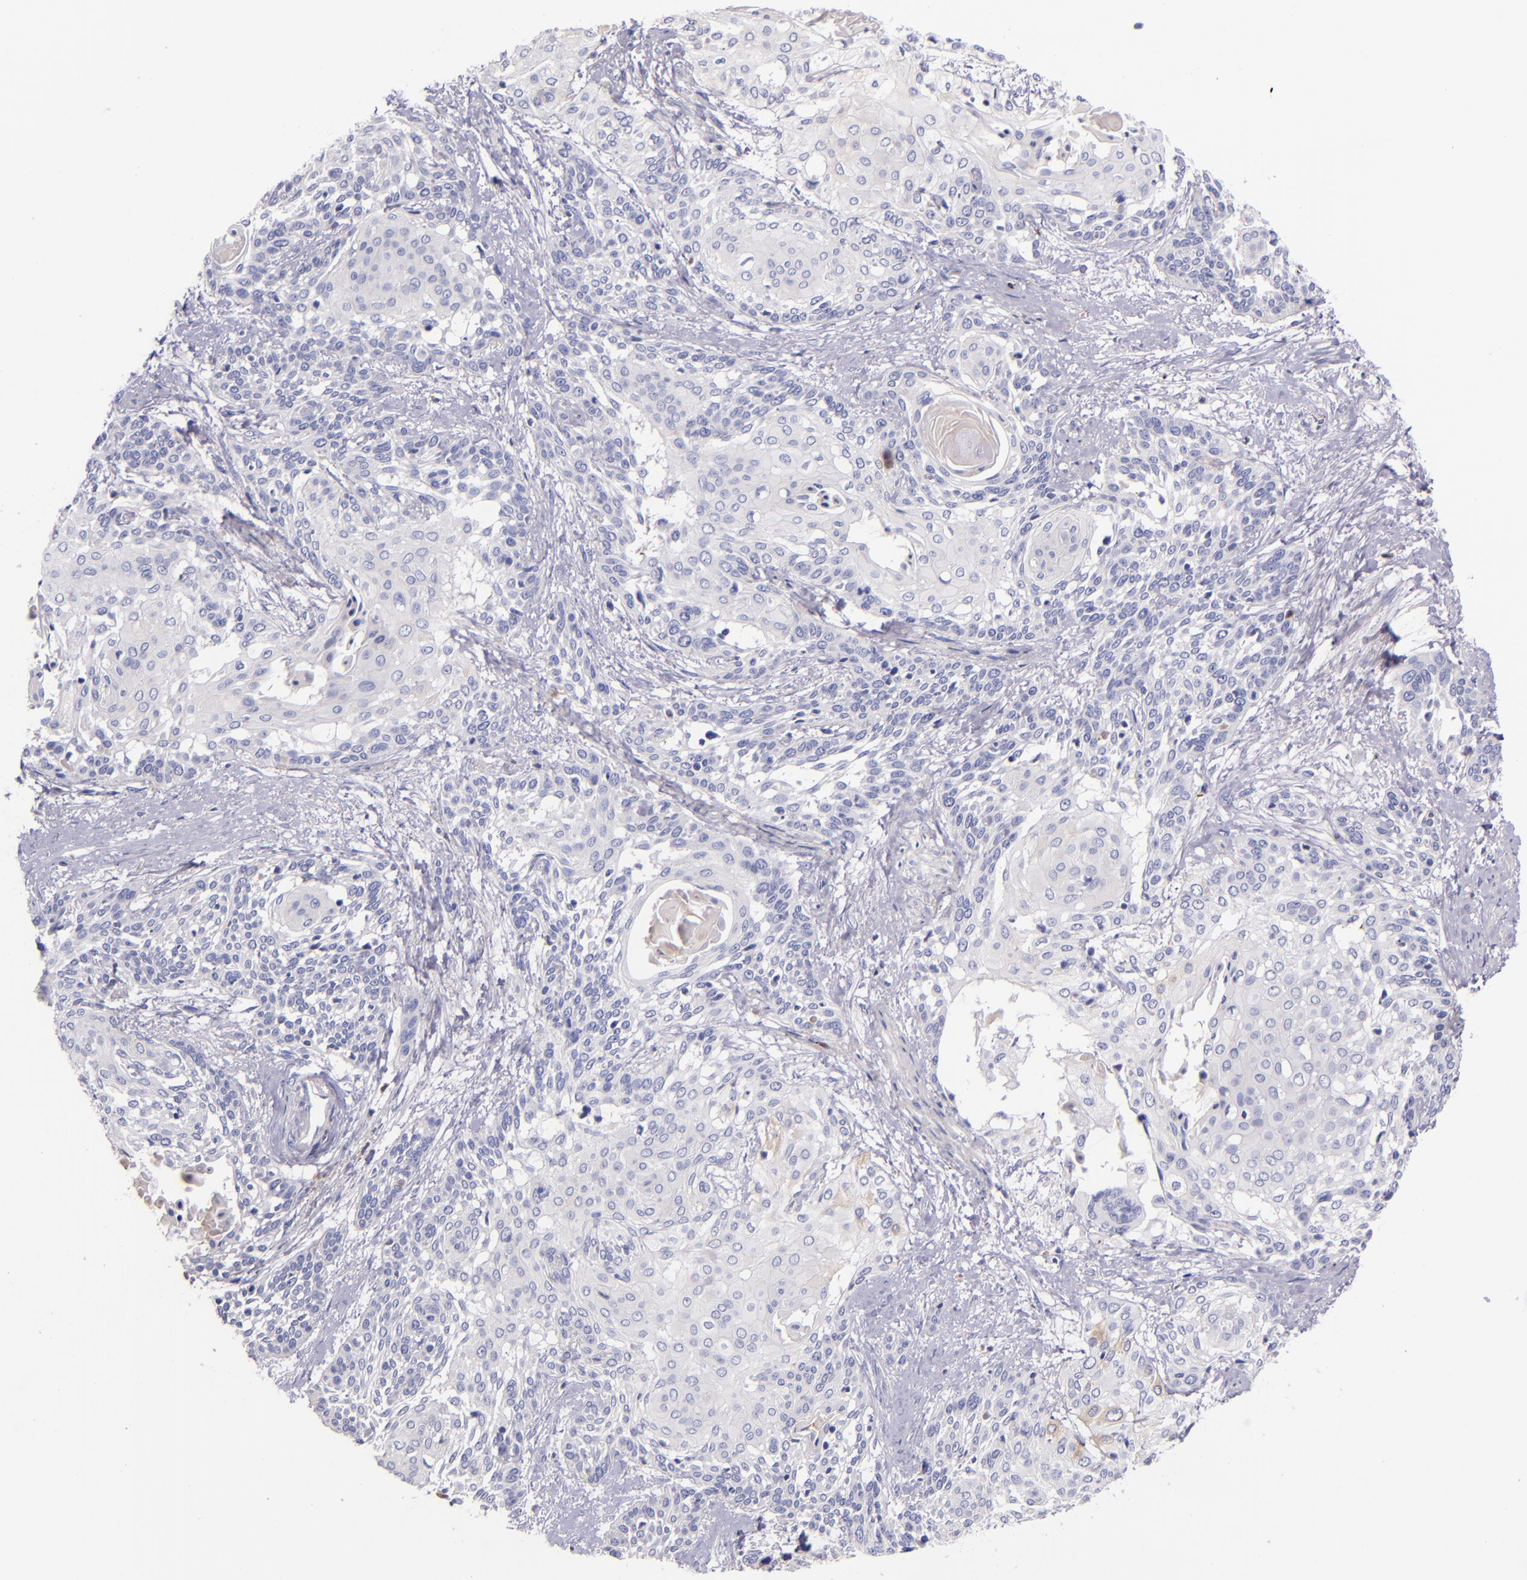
{"staining": {"intensity": "negative", "quantity": "none", "location": "none"}, "tissue": "cervical cancer", "cell_type": "Tumor cells", "image_type": "cancer", "snomed": [{"axis": "morphology", "description": "Squamous cell carcinoma, NOS"}, {"axis": "topography", "description": "Cervix"}], "caption": "Image shows no significant protein staining in tumor cells of cervical cancer. Nuclei are stained in blue.", "gene": "KNG1", "patient": {"sex": "female", "age": 57}}